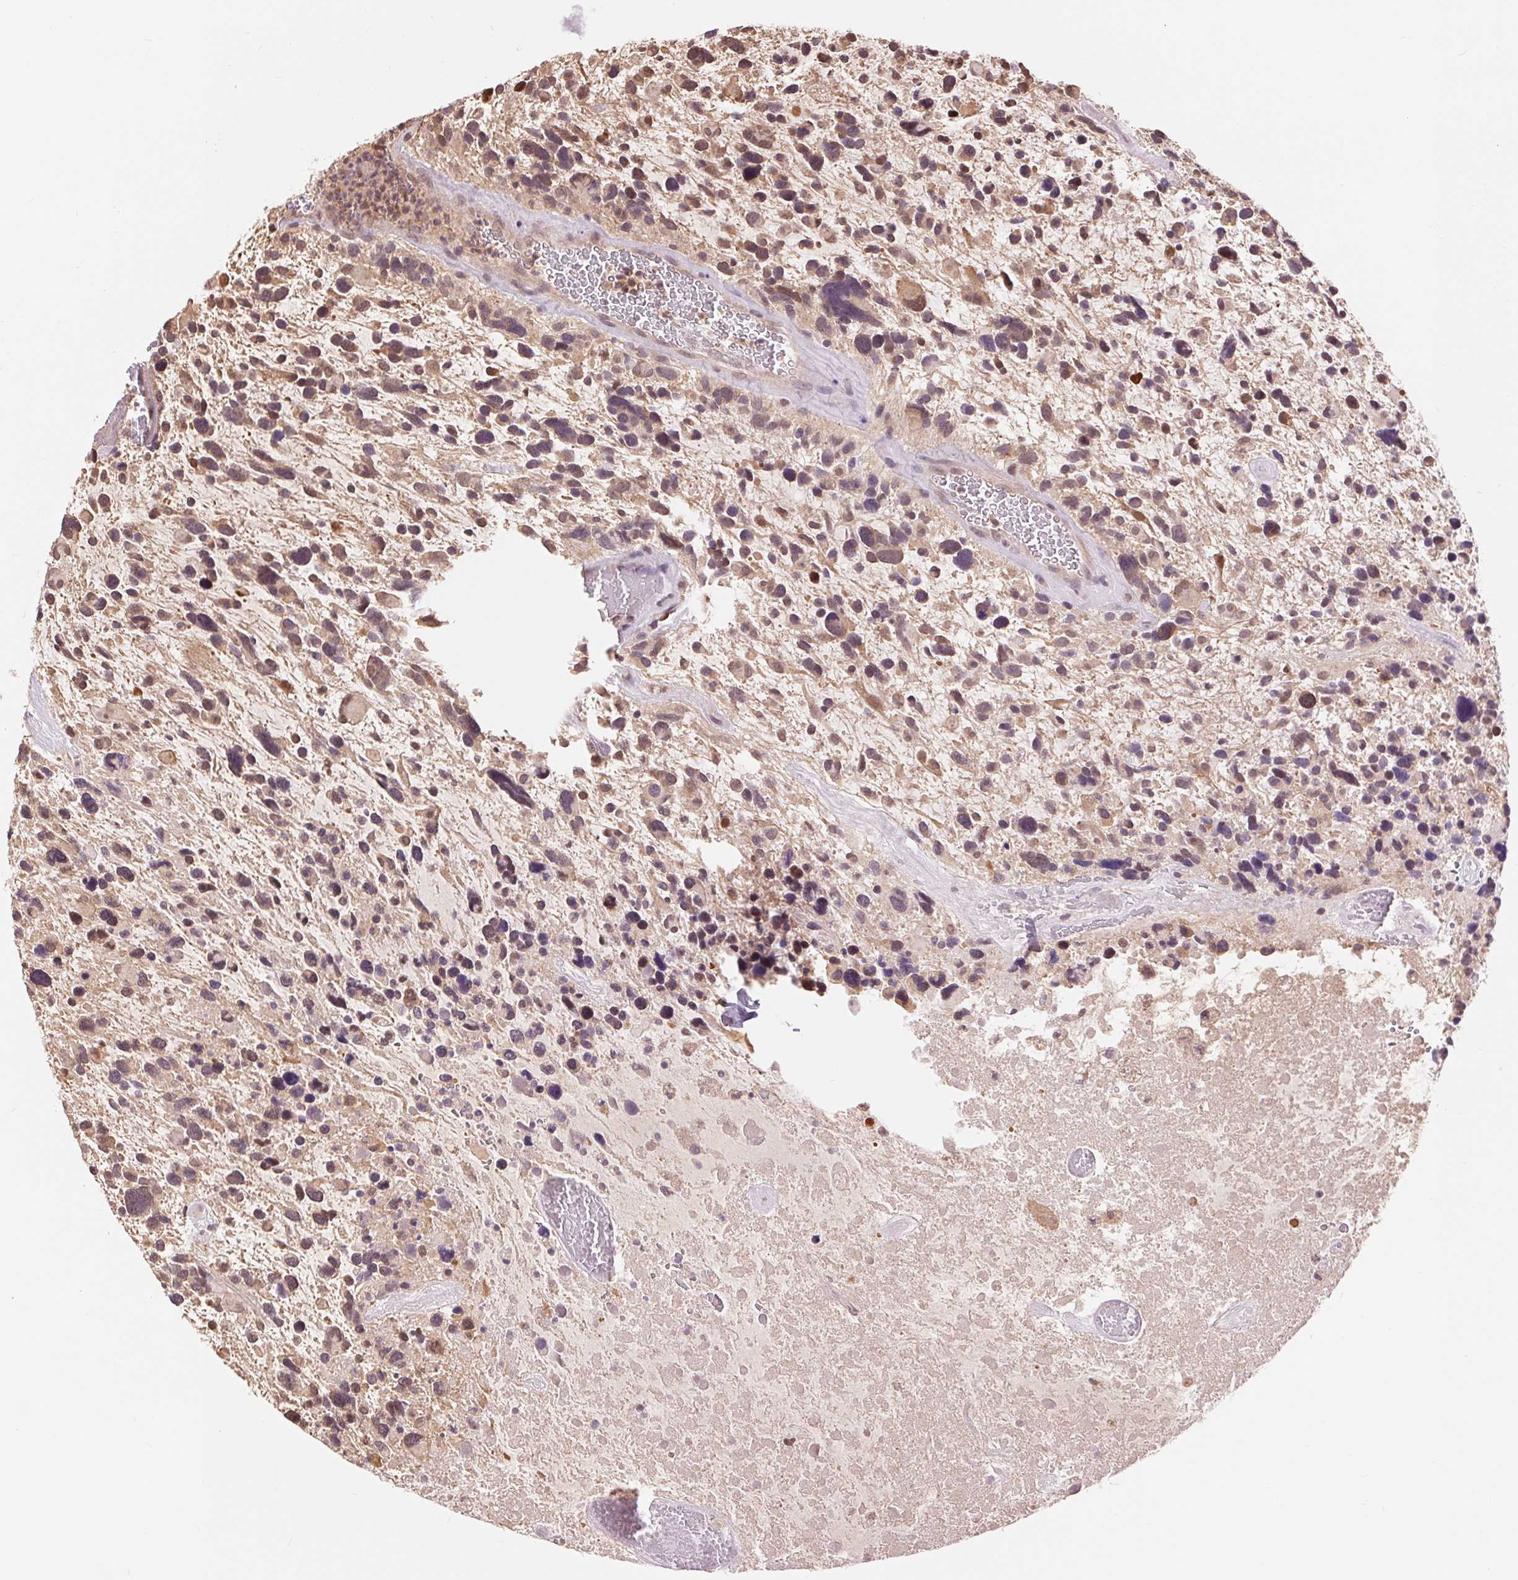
{"staining": {"intensity": "moderate", "quantity": "25%-75%", "location": "cytoplasmic/membranous,nuclear"}, "tissue": "glioma", "cell_type": "Tumor cells", "image_type": "cancer", "snomed": [{"axis": "morphology", "description": "Glioma, malignant, High grade"}, {"axis": "topography", "description": "Brain"}], "caption": "Immunohistochemistry (DAB (3,3'-diaminobenzidine)) staining of high-grade glioma (malignant) shows moderate cytoplasmic/membranous and nuclear protein staining in approximately 25%-75% of tumor cells.", "gene": "TMEM273", "patient": {"sex": "male", "age": 49}}